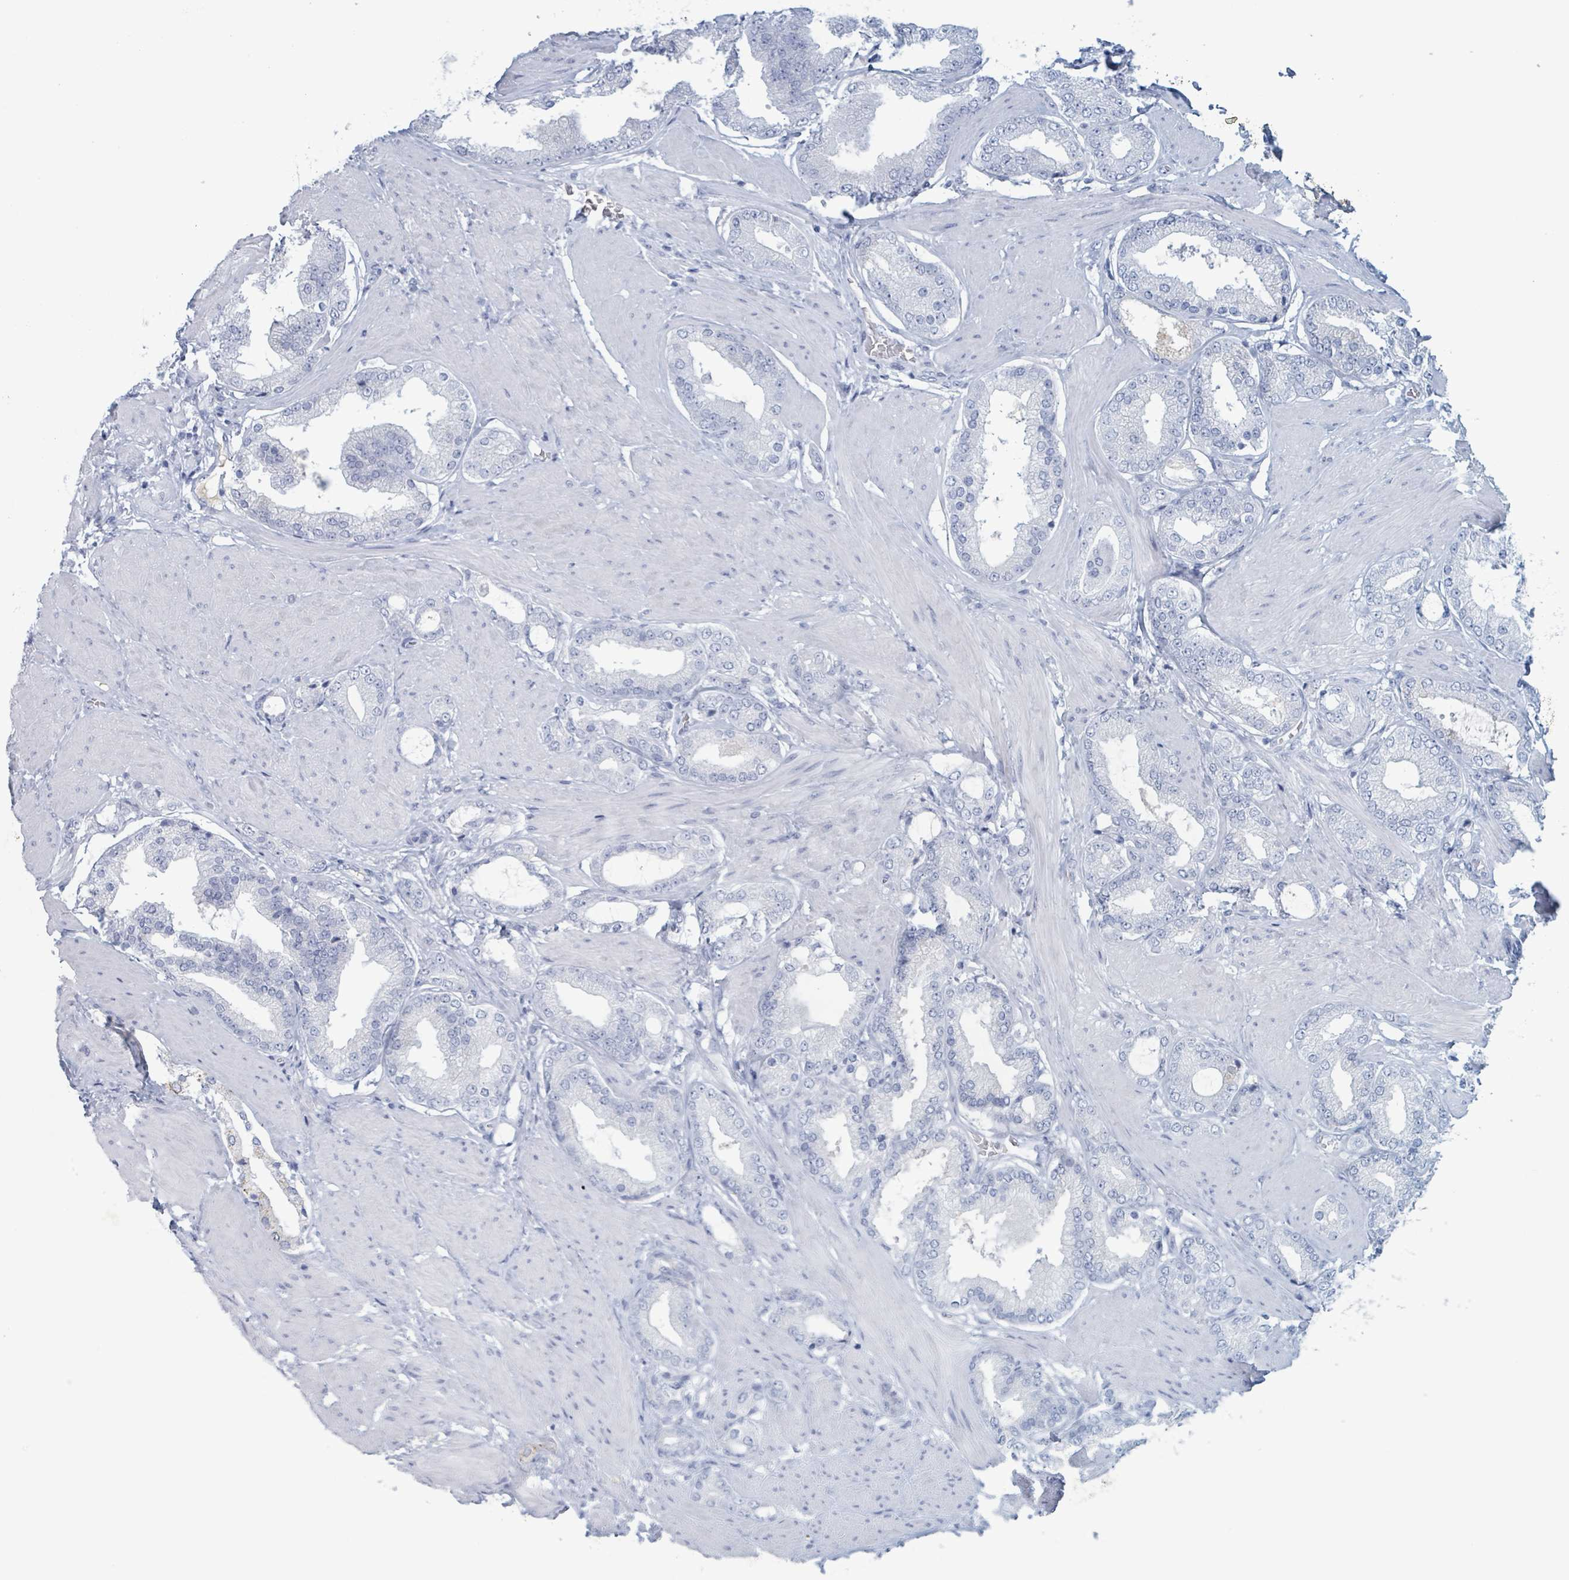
{"staining": {"intensity": "negative", "quantity": "none", "location": "none"}, "tissue": "prostate cancer", "cell_type": "Tumor cells", "image_type": "cancer", "snomed": [{"axis": "morphology", "description": "Adenocarcinoma, Low grade"}, {"axis": "topography", "description": "Prostate"}], "caption": "Immunohistochemical staining of human prostate cancer reveals no significant positivity in tumor cells.", "gene": "KLK4", "patient": {"sex": "male", "age": 42}}